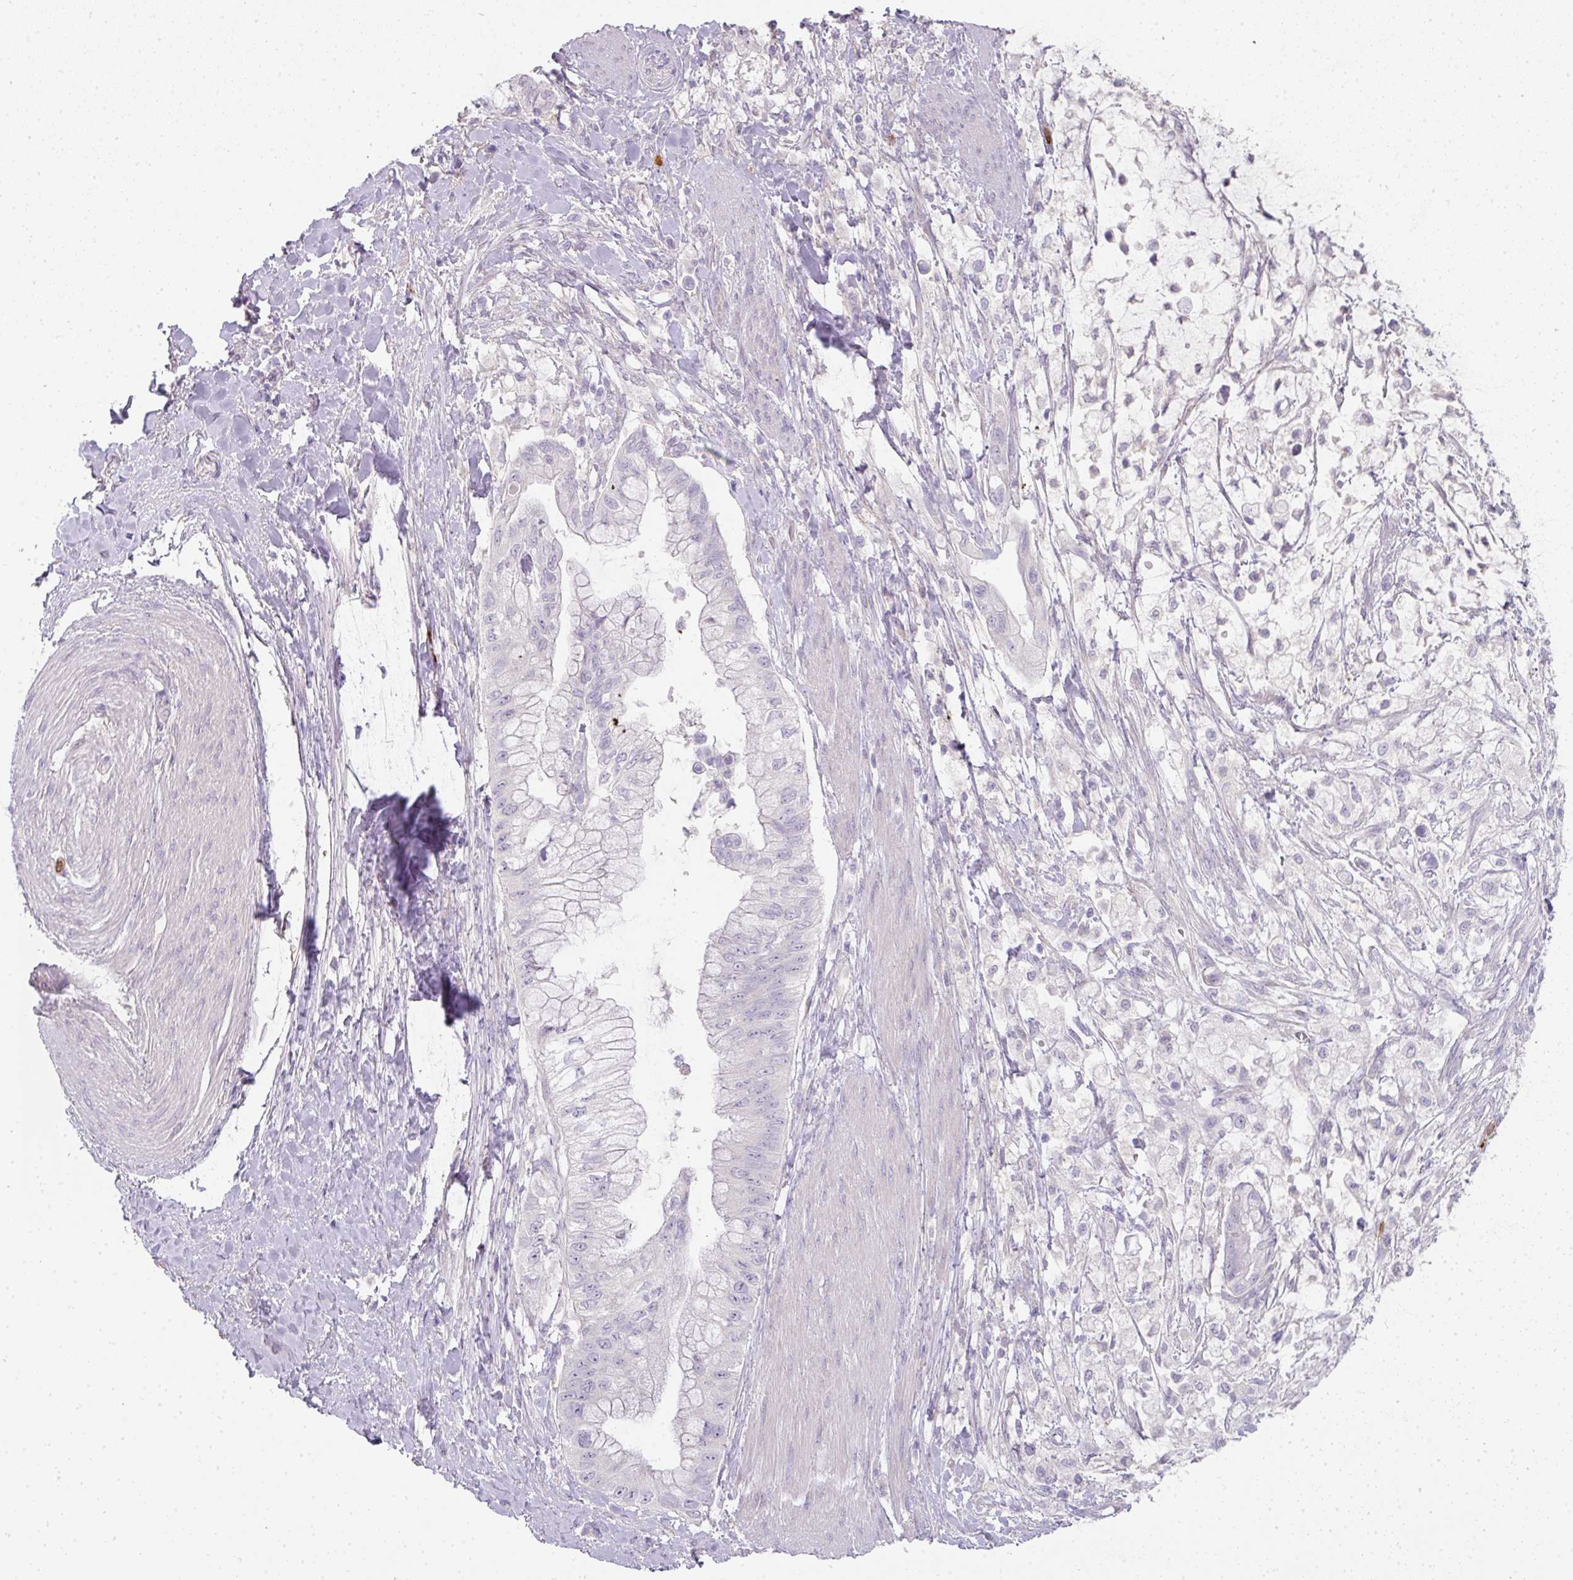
{"staining": {"intensity": "negative", "quantity": "none", "location": "none"}, "tissue": "pancreatic cancer", "cell_type": "Tumor cells", "image_type": "cancer", "snomed": [{"axis": "morphology", "description": "Adenocarcinoma, NOS"}, {"axis": "topography", "description": "Pancreas"}], "caption": "Tumor cells show no significant positivity in pancreatic cancer (adenocarcinoma).", "gene": "HHEX", "patient": {"sex": "male", "age": 48}}